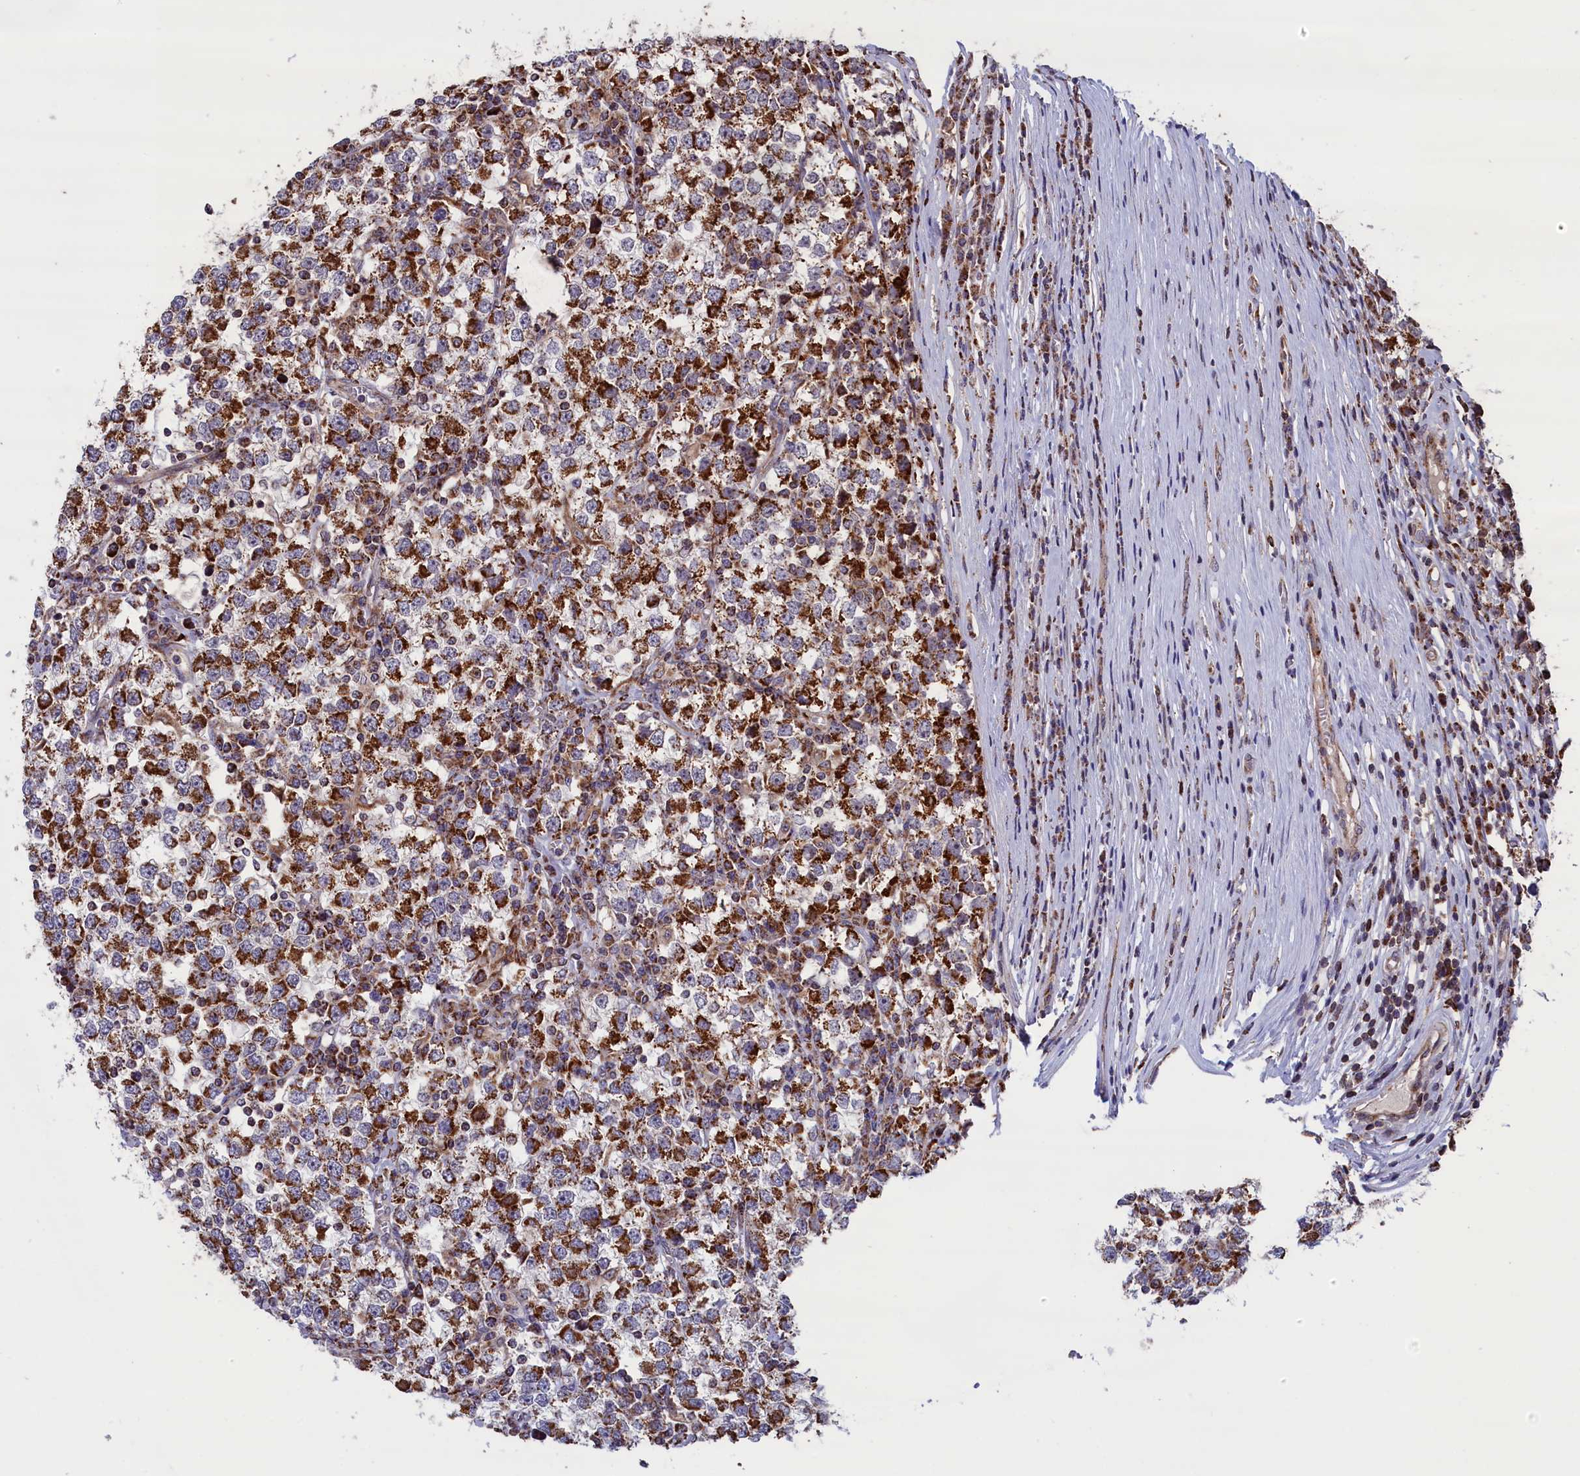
{"staining": {"intensity": "strong", "quantity": ">75%", "location": "cytoplasmic/membranous"}, "tissue": "testis cancer", "cell_type": "Tumor cells", "image_type": "cancer", "snomed": [{"axis": "morphology", "description": "Seminoma, NOS"}, {"axis": "topography", "description": "Testis"}], "caption": "A micrograph of seminoma (testis) stained for a protein exhibits strong cytoplasmic/membranous brown staining in tumor cells.", "gene": "TIMM44", "patient": {"sex": "male", "age": 65}}